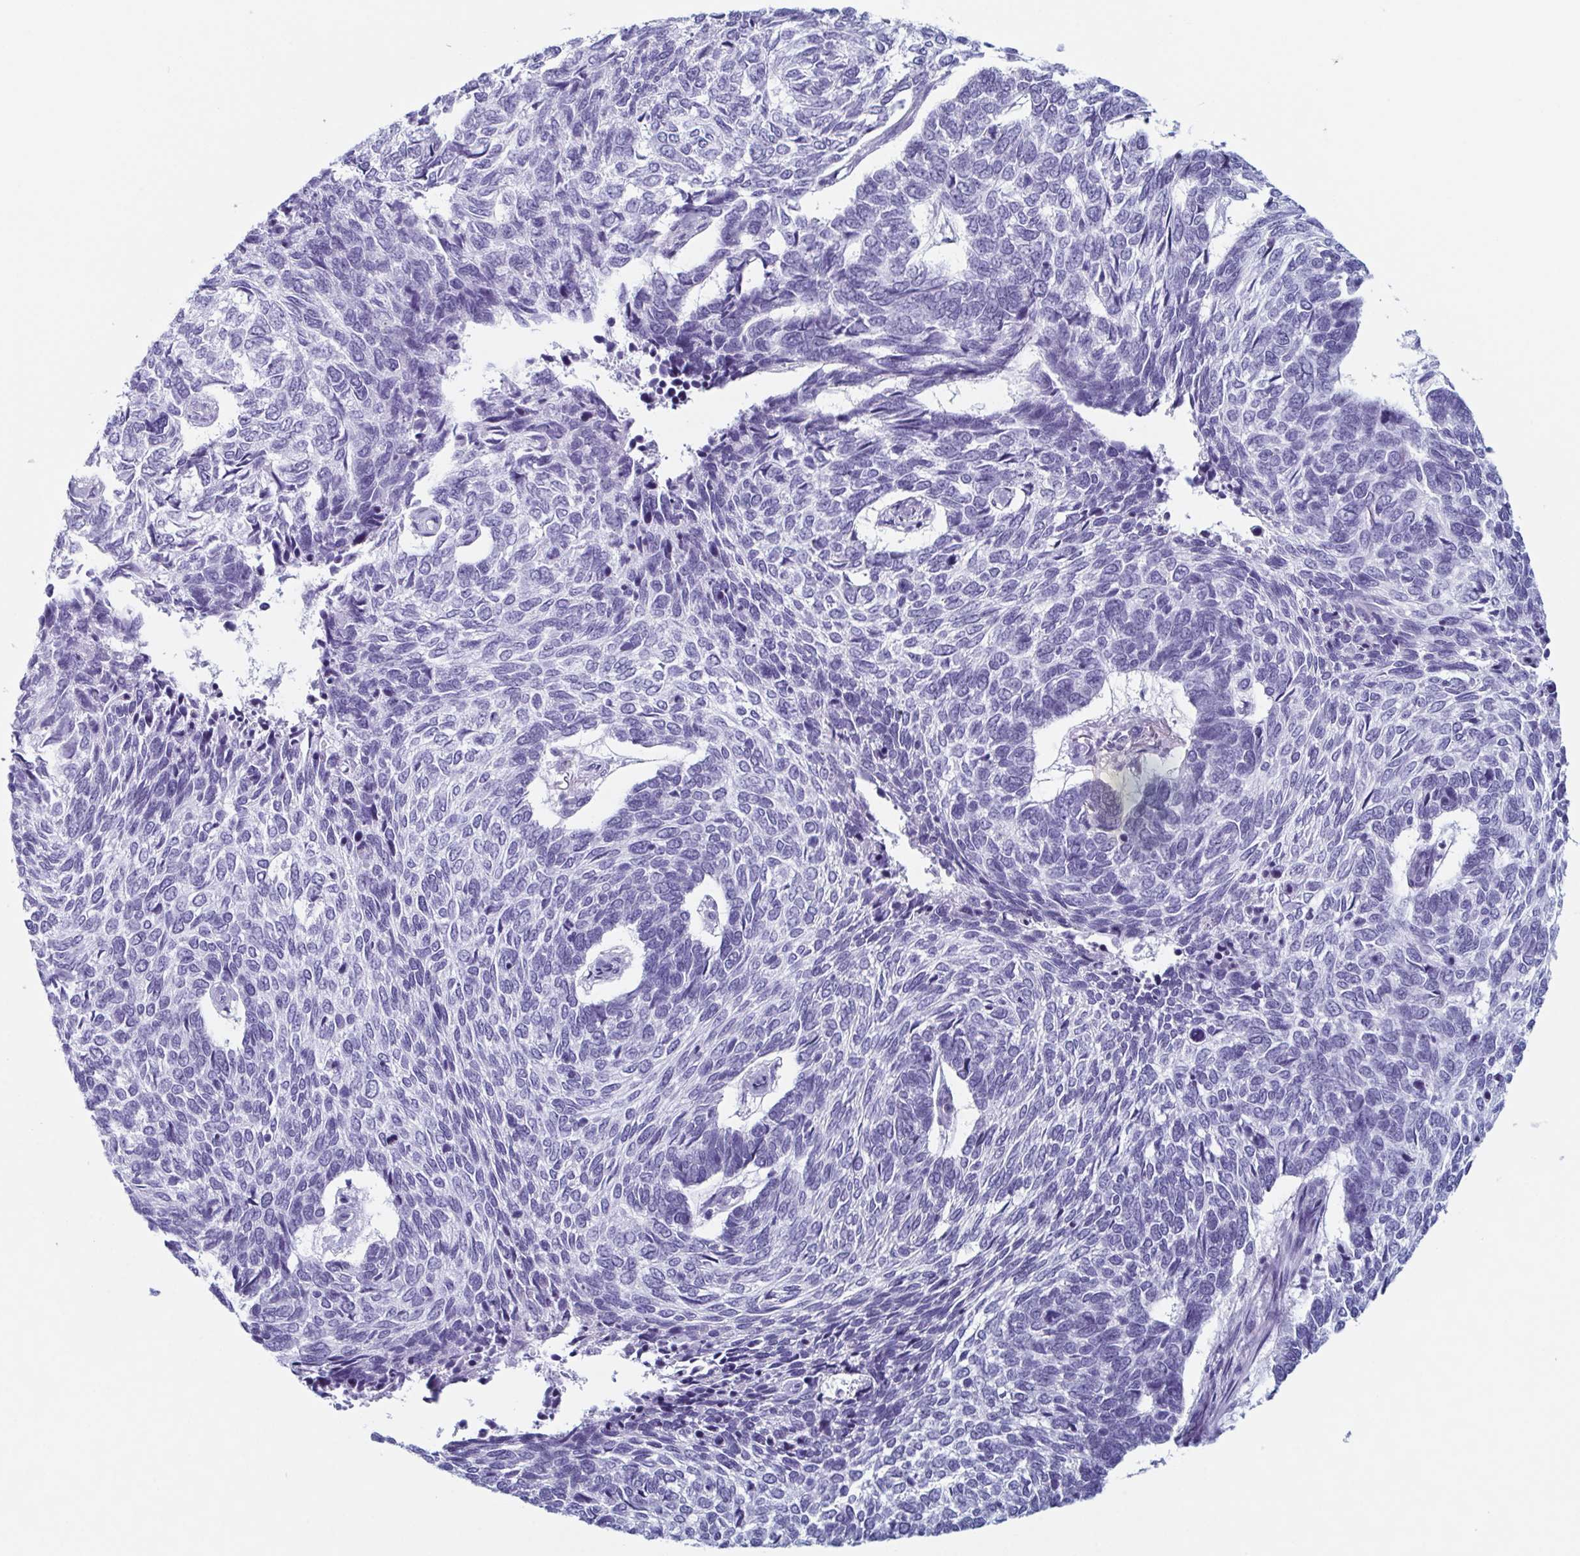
{"staining": {"intensity": "negative", "quantity": "none", "location": "none"}, "tissue": "skin cancer", "cell_type": "Tumor cells", "image_type": "cancer", "snomed": [{"axis": "morphology", "description": "Basal cell carcinoma"}, {"axis": "topography", "description": "Skin"}], "caption": "High power microscopy photomicrograph of an immunohistochemistry image of skin basal cell carcinoma, revealing no significant expression in tumor cells.", "gene": "ENKUR", "patient": {"sex": "female", "age": 65}}